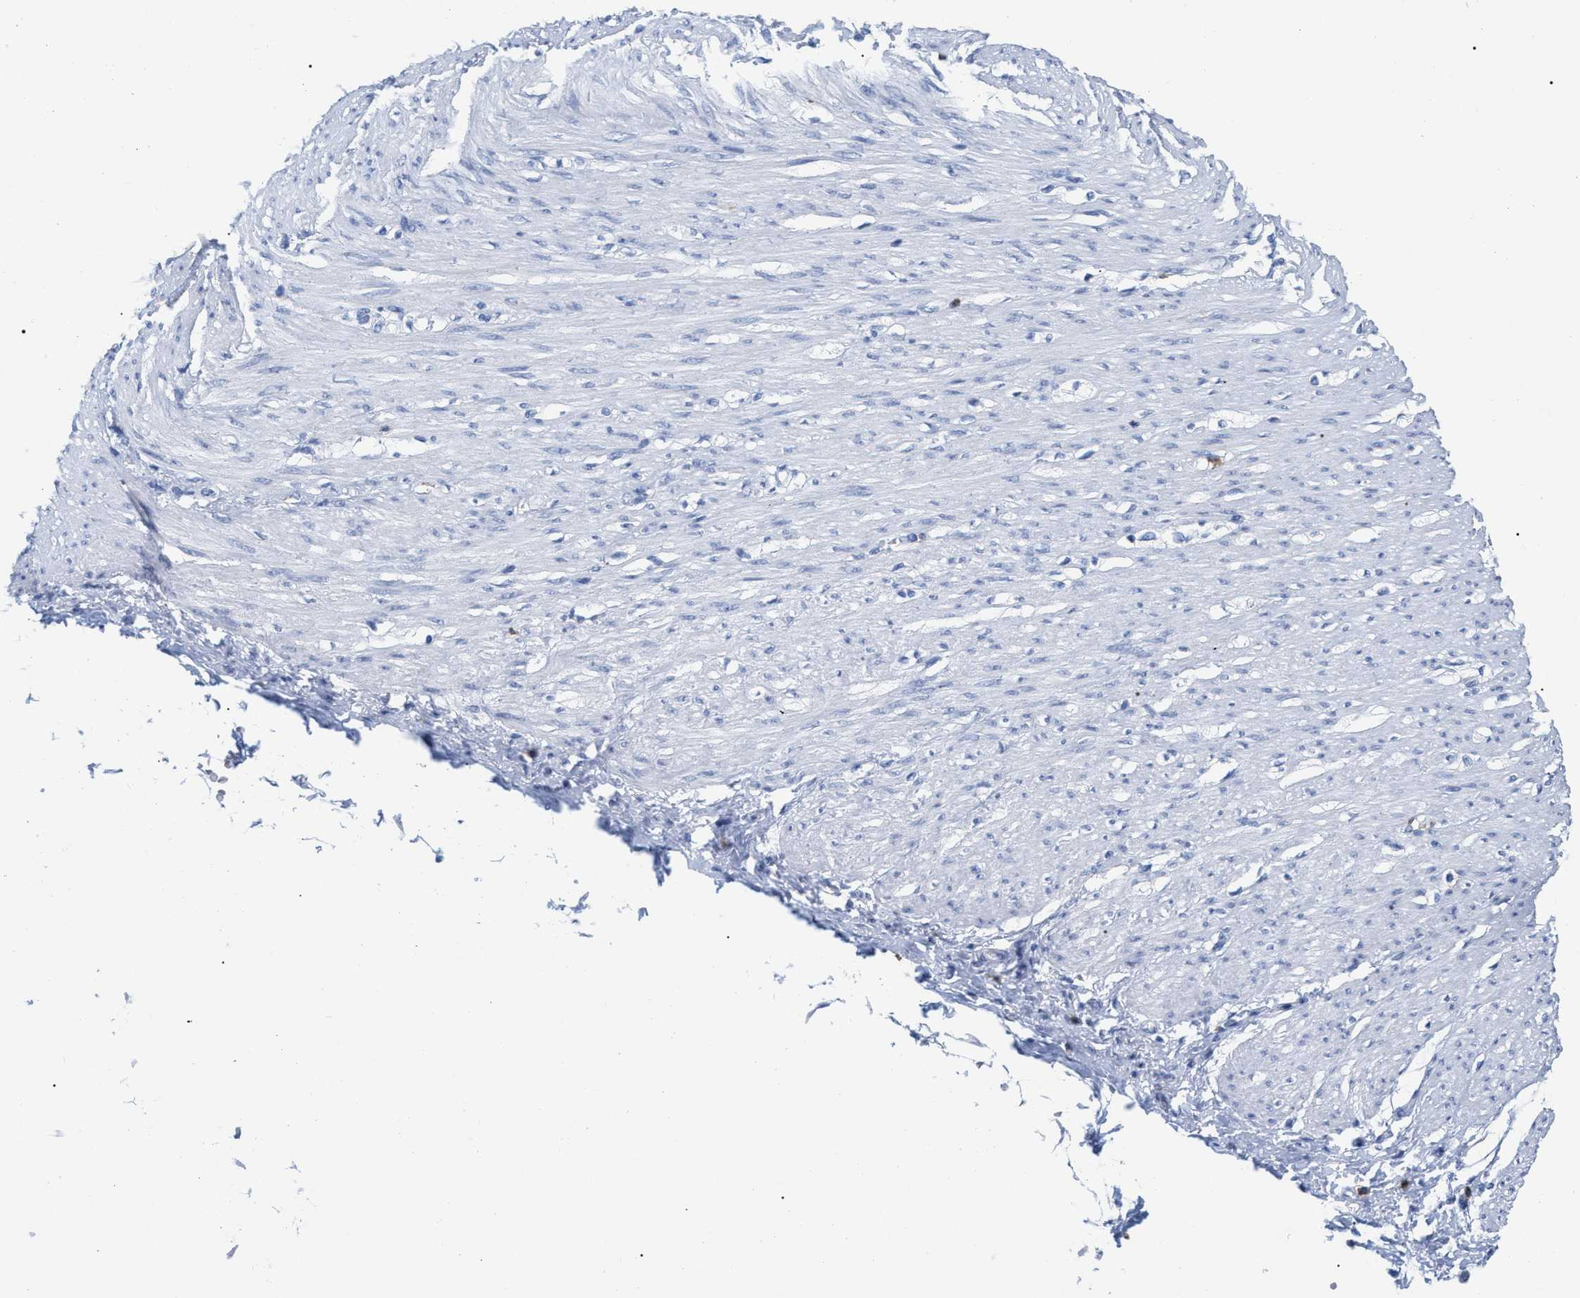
{"staining": {"intensity": "negative", "quantity": "none", "location": "none"}, "tissue": "adipose tissue", "cell_type": "Adipocytes", "image_type": "normal", "snomed": [{"axis": "morphology", "description": "Normal tissue, NOS"}, {"axis": "morphology", "description": "Adenocarcinoma, NOS"}, {"axis": "topography", "description": "Colon"}, {"axis": "topography", "description": "Peripheral nerve tissue"}], "caption": "Adipocytes are negative for protein expression in unremarkable human adipose tissue. (Brightfield microscopy of DAB (3,3'-diaminobenzidine) immunohistochemistry (IHC) at high magnification).", "gene": "CD5", "patient": {"sex": "male", "age": 14}}